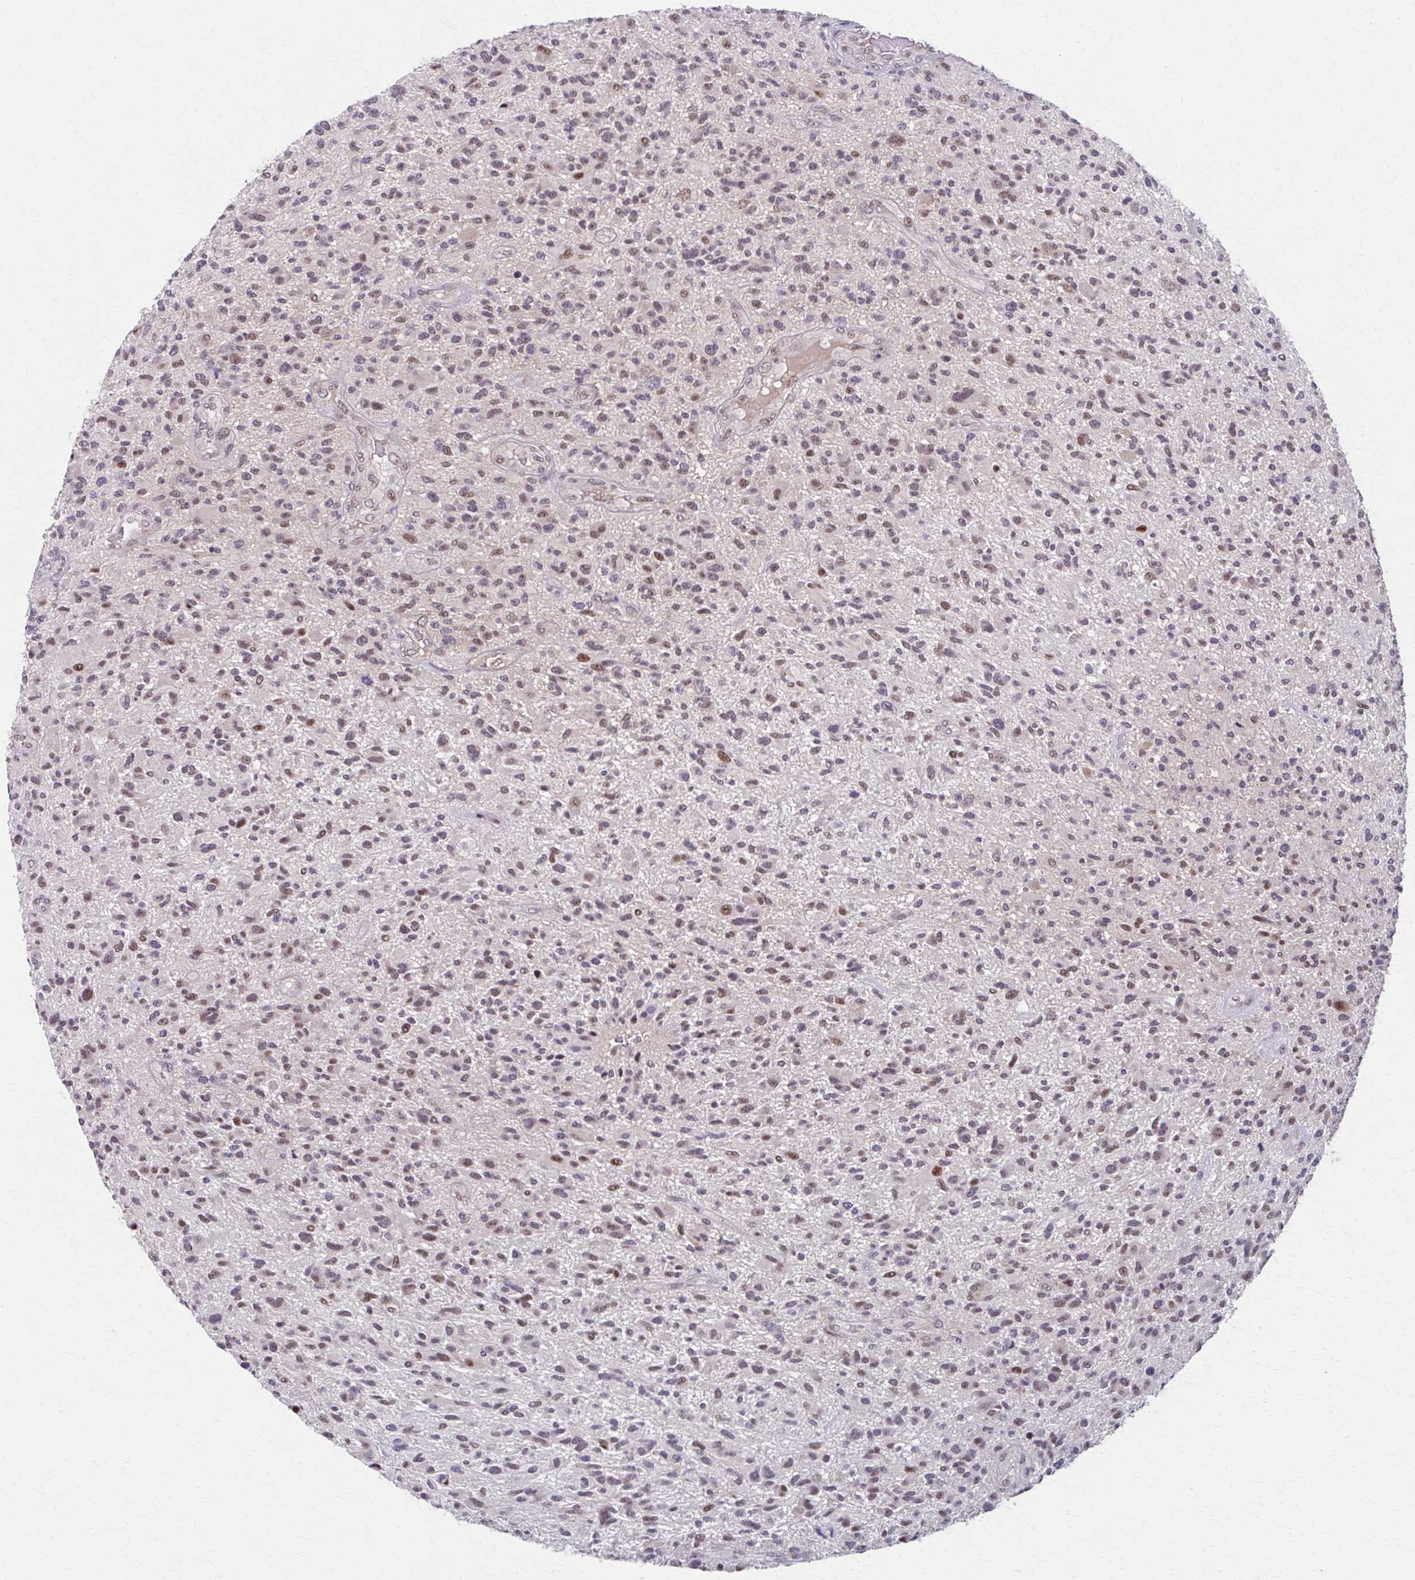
{"staining": {"intensity": "moderate", "quantity": "25%-75%", "location": "nuclear"}, "tissue": "glioma", "cell_type": "Tumor cells", "image_type": "cancer", "snomed": [{"axis": "morphology", "description": "Glioma, malignant, High grade"}, {"axis": "topography", "description": "Brain"}], "caption": "Protein expression analysis of glioma shows moderate nuclear staining in approximately 25%-75% of tumor cells.", "gene": "SETBP1", "patient": {"sex": "male", "age": 47}}